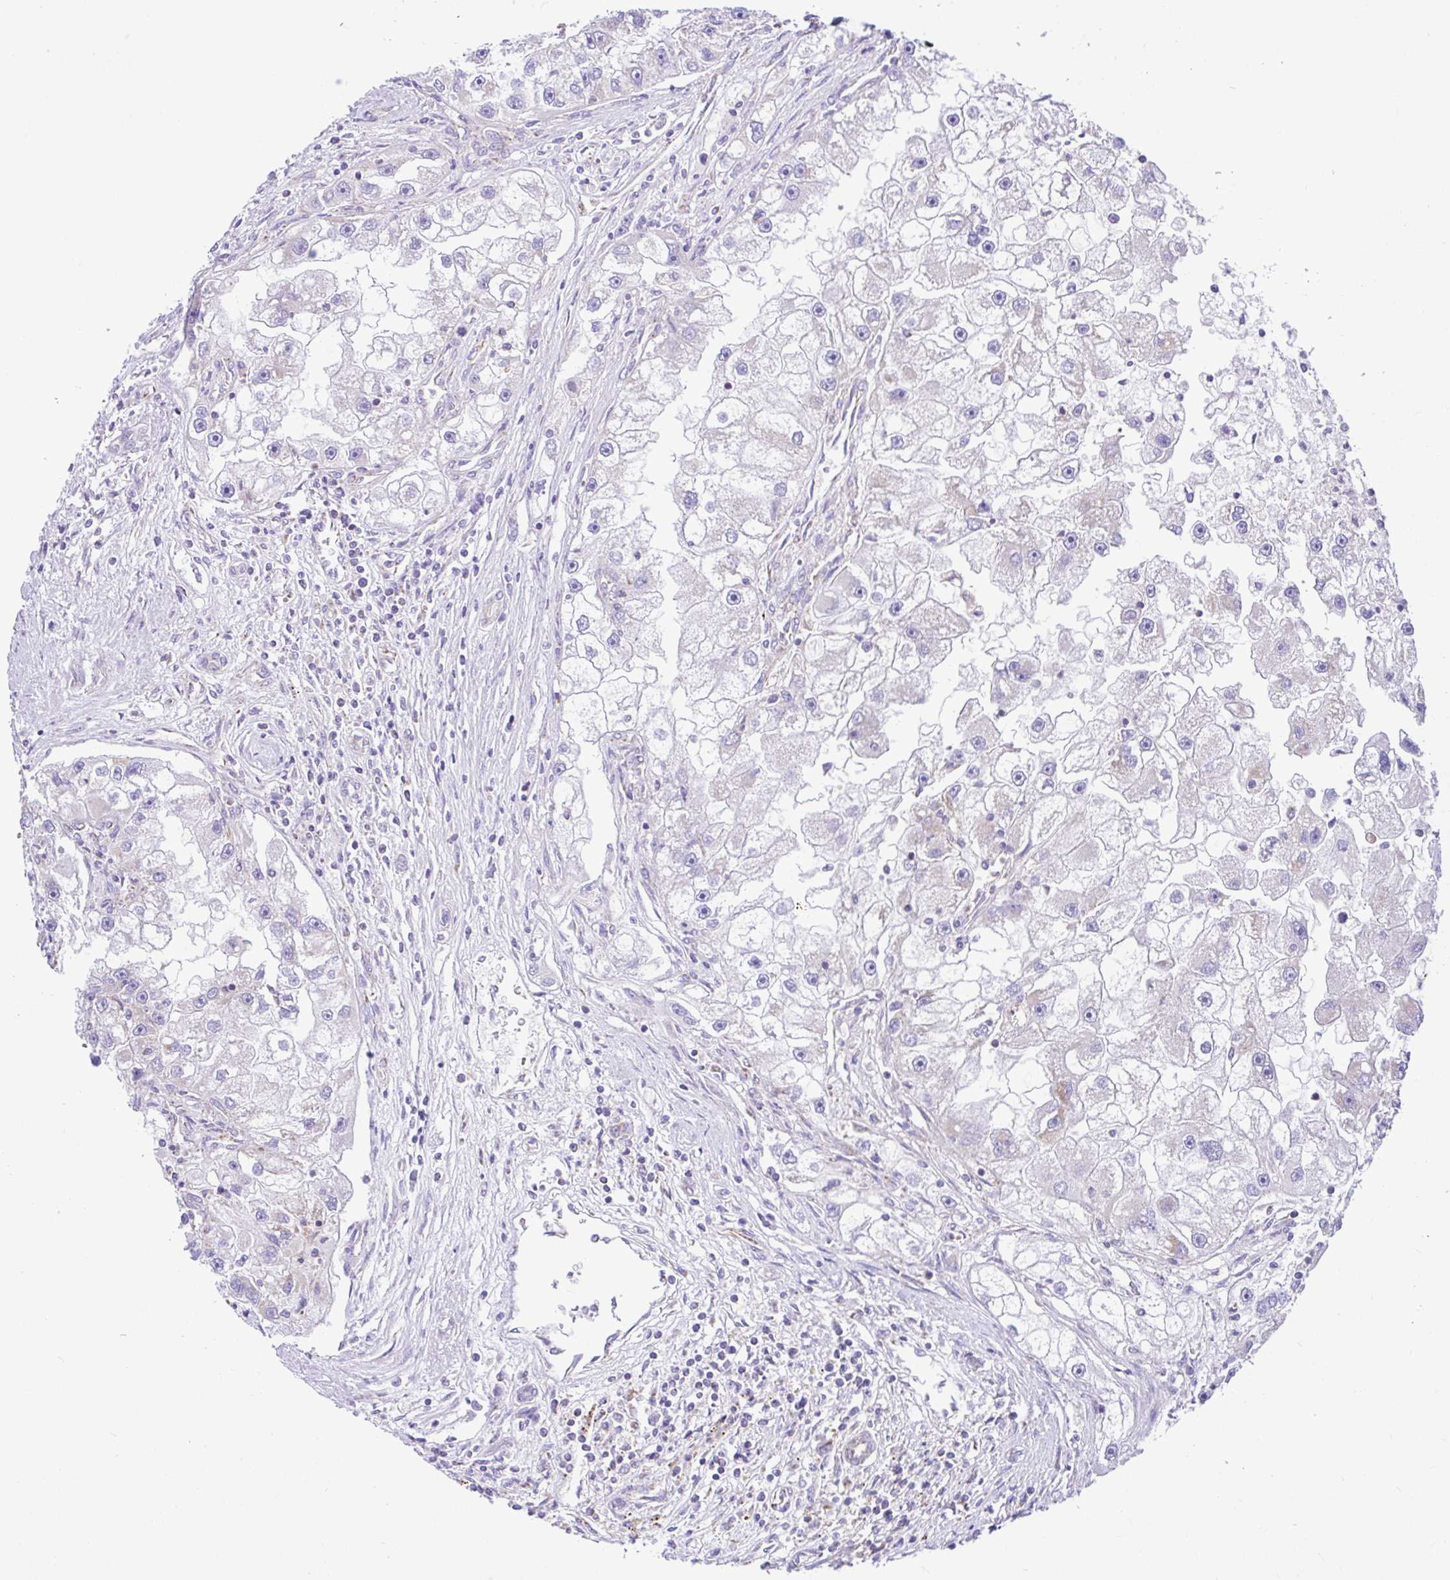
{"staining": {"intensity": "negative", "quantity": "none", "location": "none"}, "tissue": "renal cancer", "cell_type": "Tumor cells", "image_type": "cancer", "snomed": [{"axis": "morphology", "description": "Adenocarcinoma, NOS"}, {"axis": "topography", "description": "Kidney"}], "caption": "Renal adenocarcinoma was stained to show a protein in brown. There is no significant expression in tumor cells.", "gene": "NDUFS2", "patient": {"sex": "male", "age": 63}}